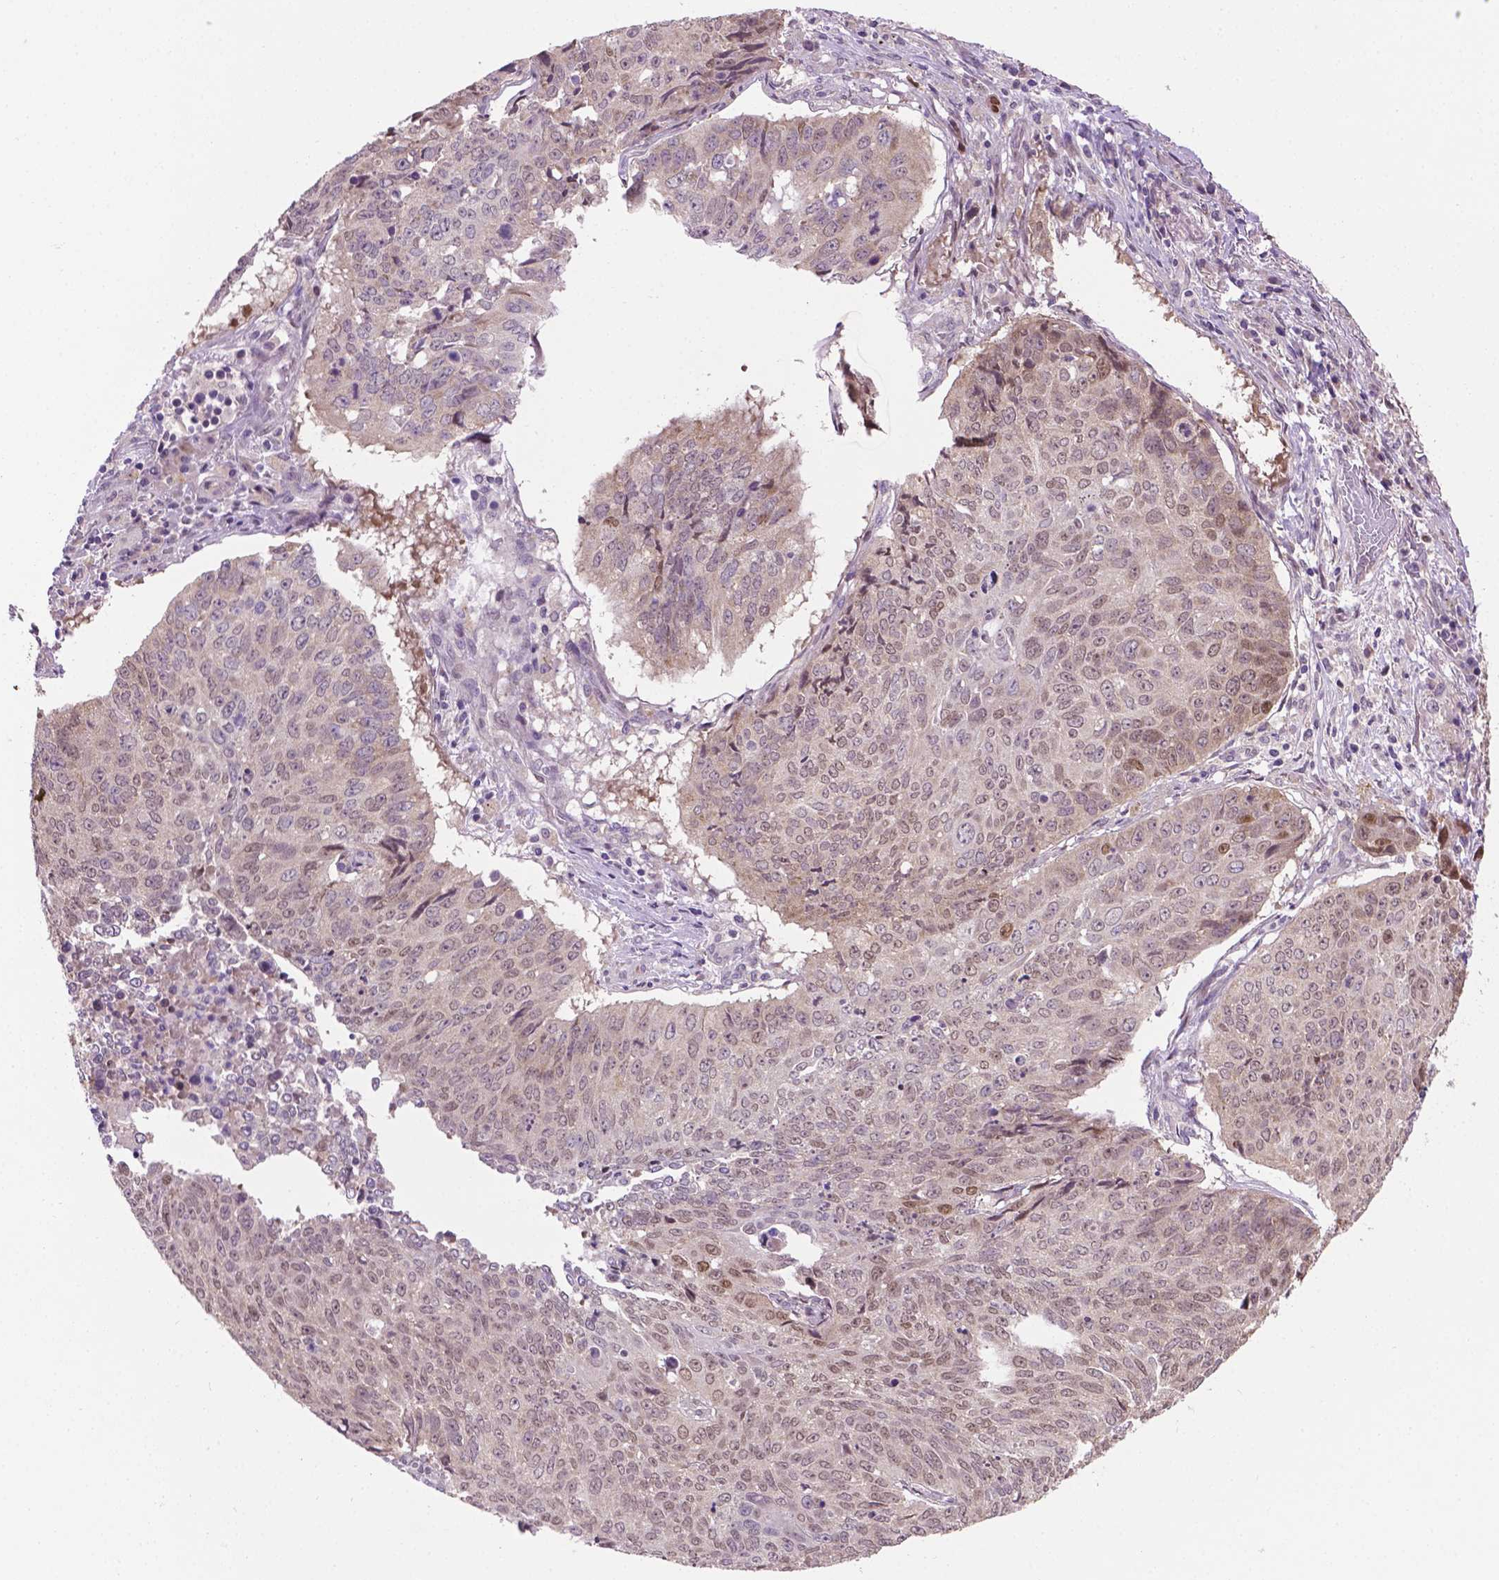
{"staining": {"intensity": "weak", "quantity": "25%-75%", "location": "nuclear"}, "tissue": "lung cancer", "cell_type": "Tumor cells", "image_type": "cancer", "snomed": [{"axis": "morphology", "description": "Normal tissue, NOS"}, {"axis": "morphology", "description": "Squamous cell carcinoma, NOS"}, {"axis": "topography", "description": "Bronchus"}, {"axis": "topography", "description": "Lung"}], "caption": "Immunohistochemistry (IHC) of human squamous cell carcinoma (lung) displays low levels of weak nuclear positivity in approximately 25%-75% of tumor cells. (DAB (3,3'-diaminobenzidine) IHC with brightfield microscopy, high magnification).", "gene": "IRF6", "patient": {"sex": "male", "age": 64}}